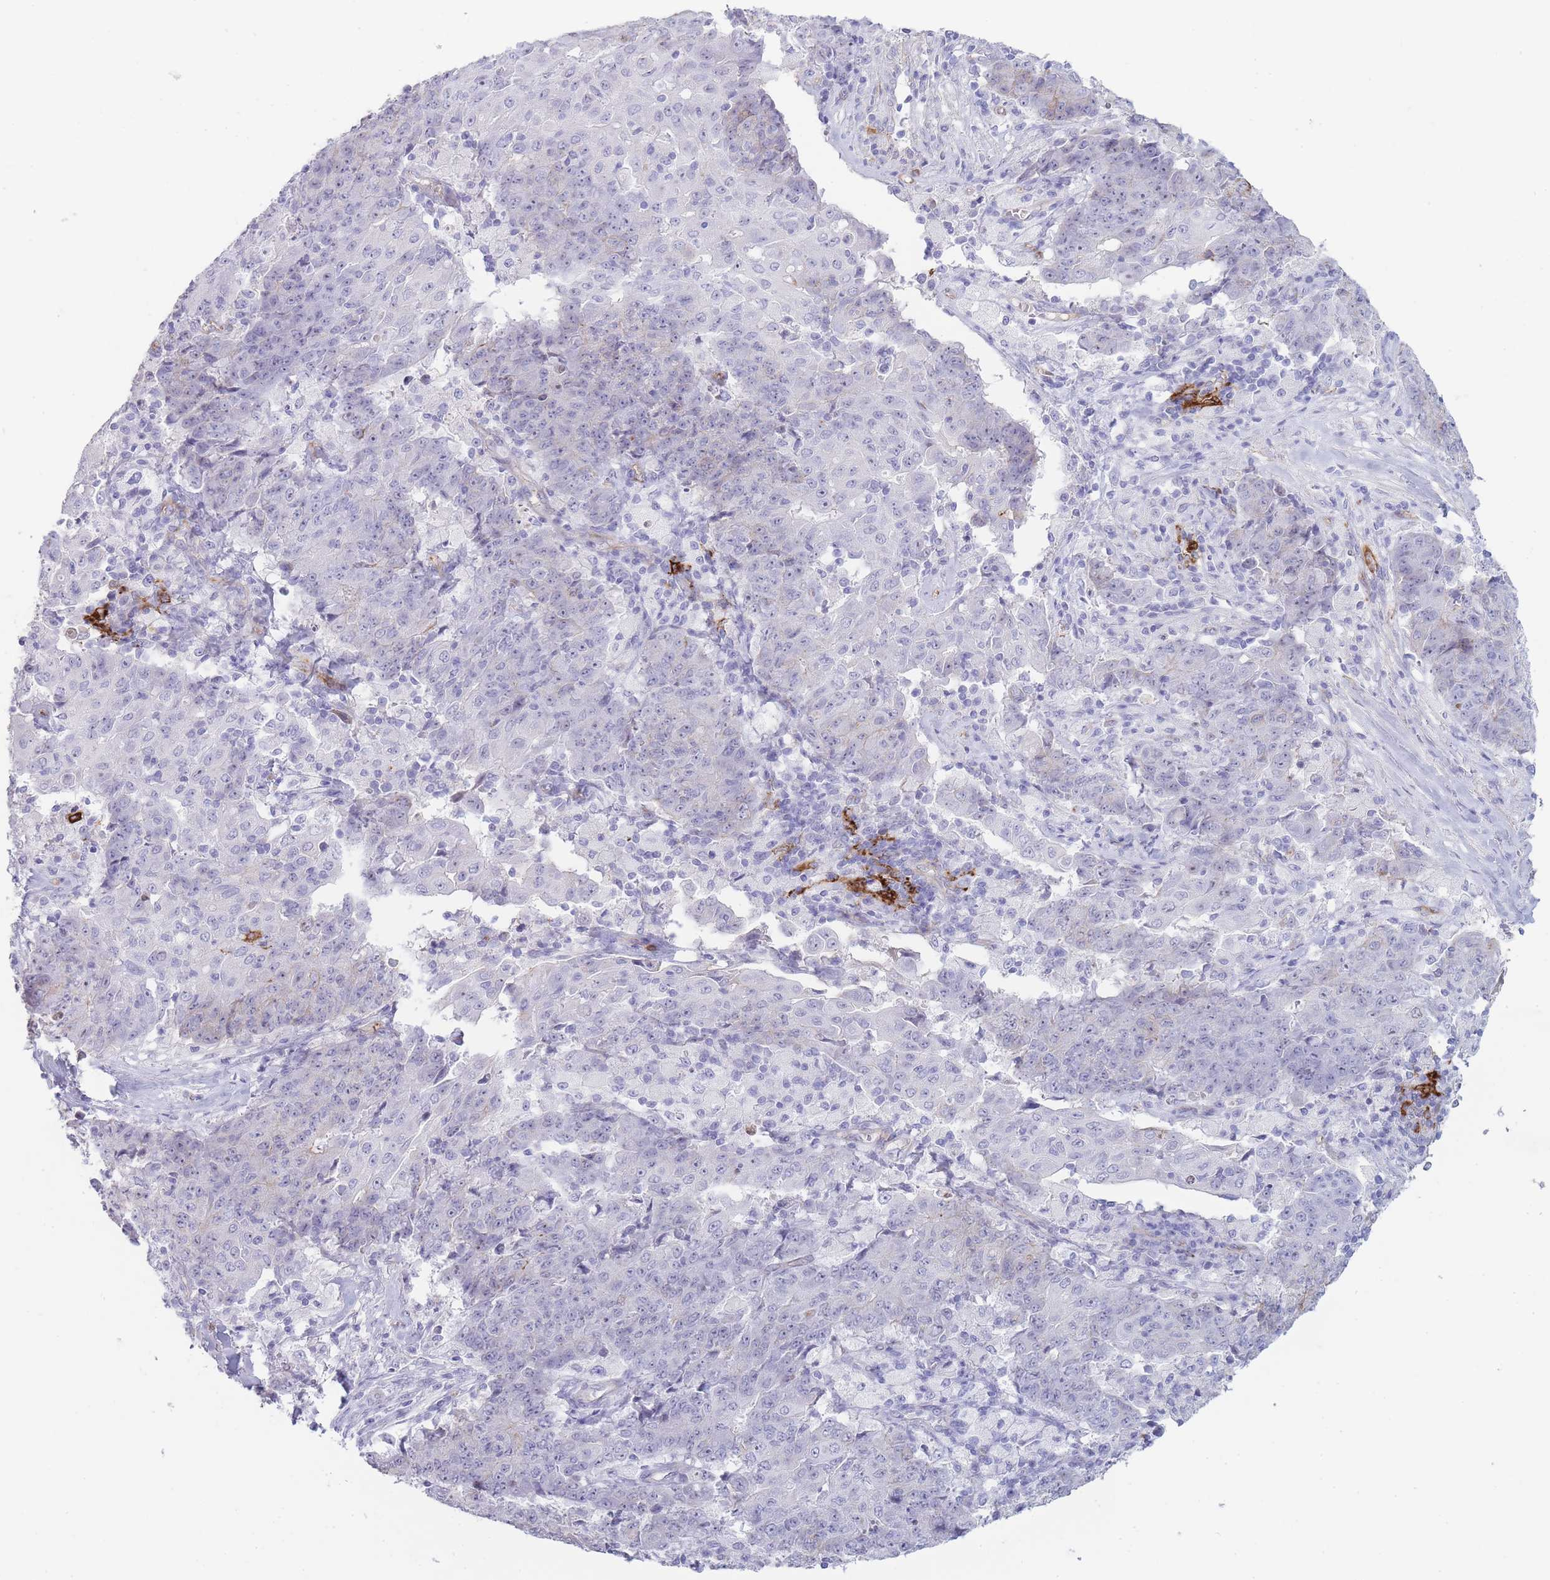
{"staining": {"intensity": "negative", "quantity": "none", "location": "none"}, "tissue": "ovarian cancer", "cell_type": "Tumor cells", "image_type": "cancer", "snomed": [{"axis": "morphology", "description": "Carcinoma, endometroid"}, {"axis": "topography", "description": "Ovary"}], "caption": "This is a histopathology image of immunohistochemistry staining of ovarian endometroid carcinoma, which shows no positivity in tumor cells.", "gene": "UTP14A", "patient": {"sex": "female", "age": 42}}